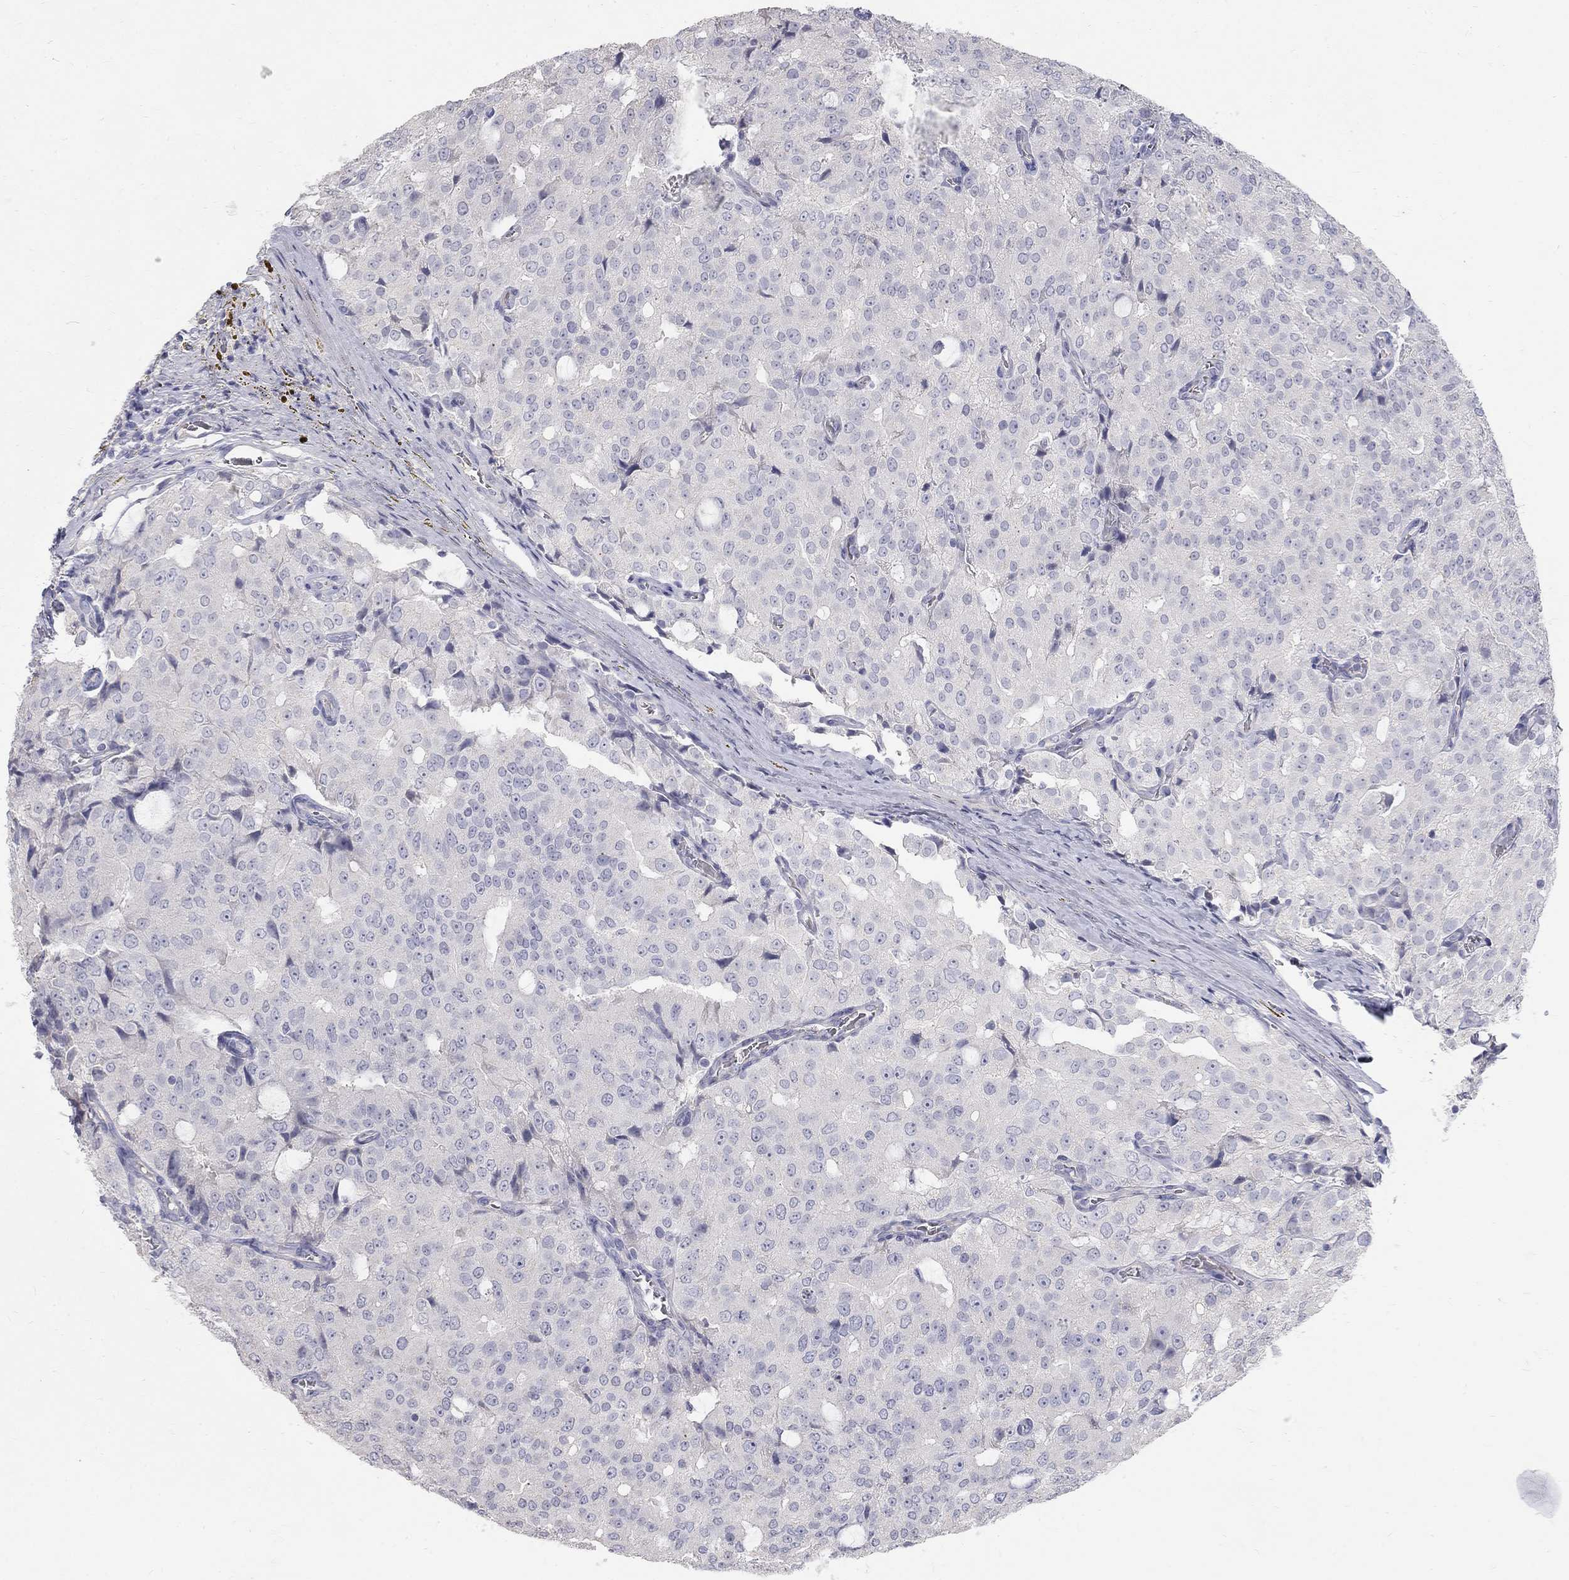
{"staining": {"intensity": "negative", "quantity": "none", "location": "none"}, "tissue": "prostate cancer", "cell_type": "Tumor cells", "image_type": "cancer", "snomed": [{"axis": "morphology", "description": "Adenocarcinoma, NOS"}, {"axis": "topography", "description": "Prostate and seminal vesicle, NOS"}, {"axis": "topography", "description": "Prostate"}], "caption": "IHC photomicrograph of neoplastic tissue: prostate cancer stained with DAB (3,3'-diaminobenzidine) demonstrates no significant protein expression in tumor cells. (DAB immunohistochemistry, high magnification).", "gene": "PTH1R", "patient": {"sex": "male", "age": 67}}